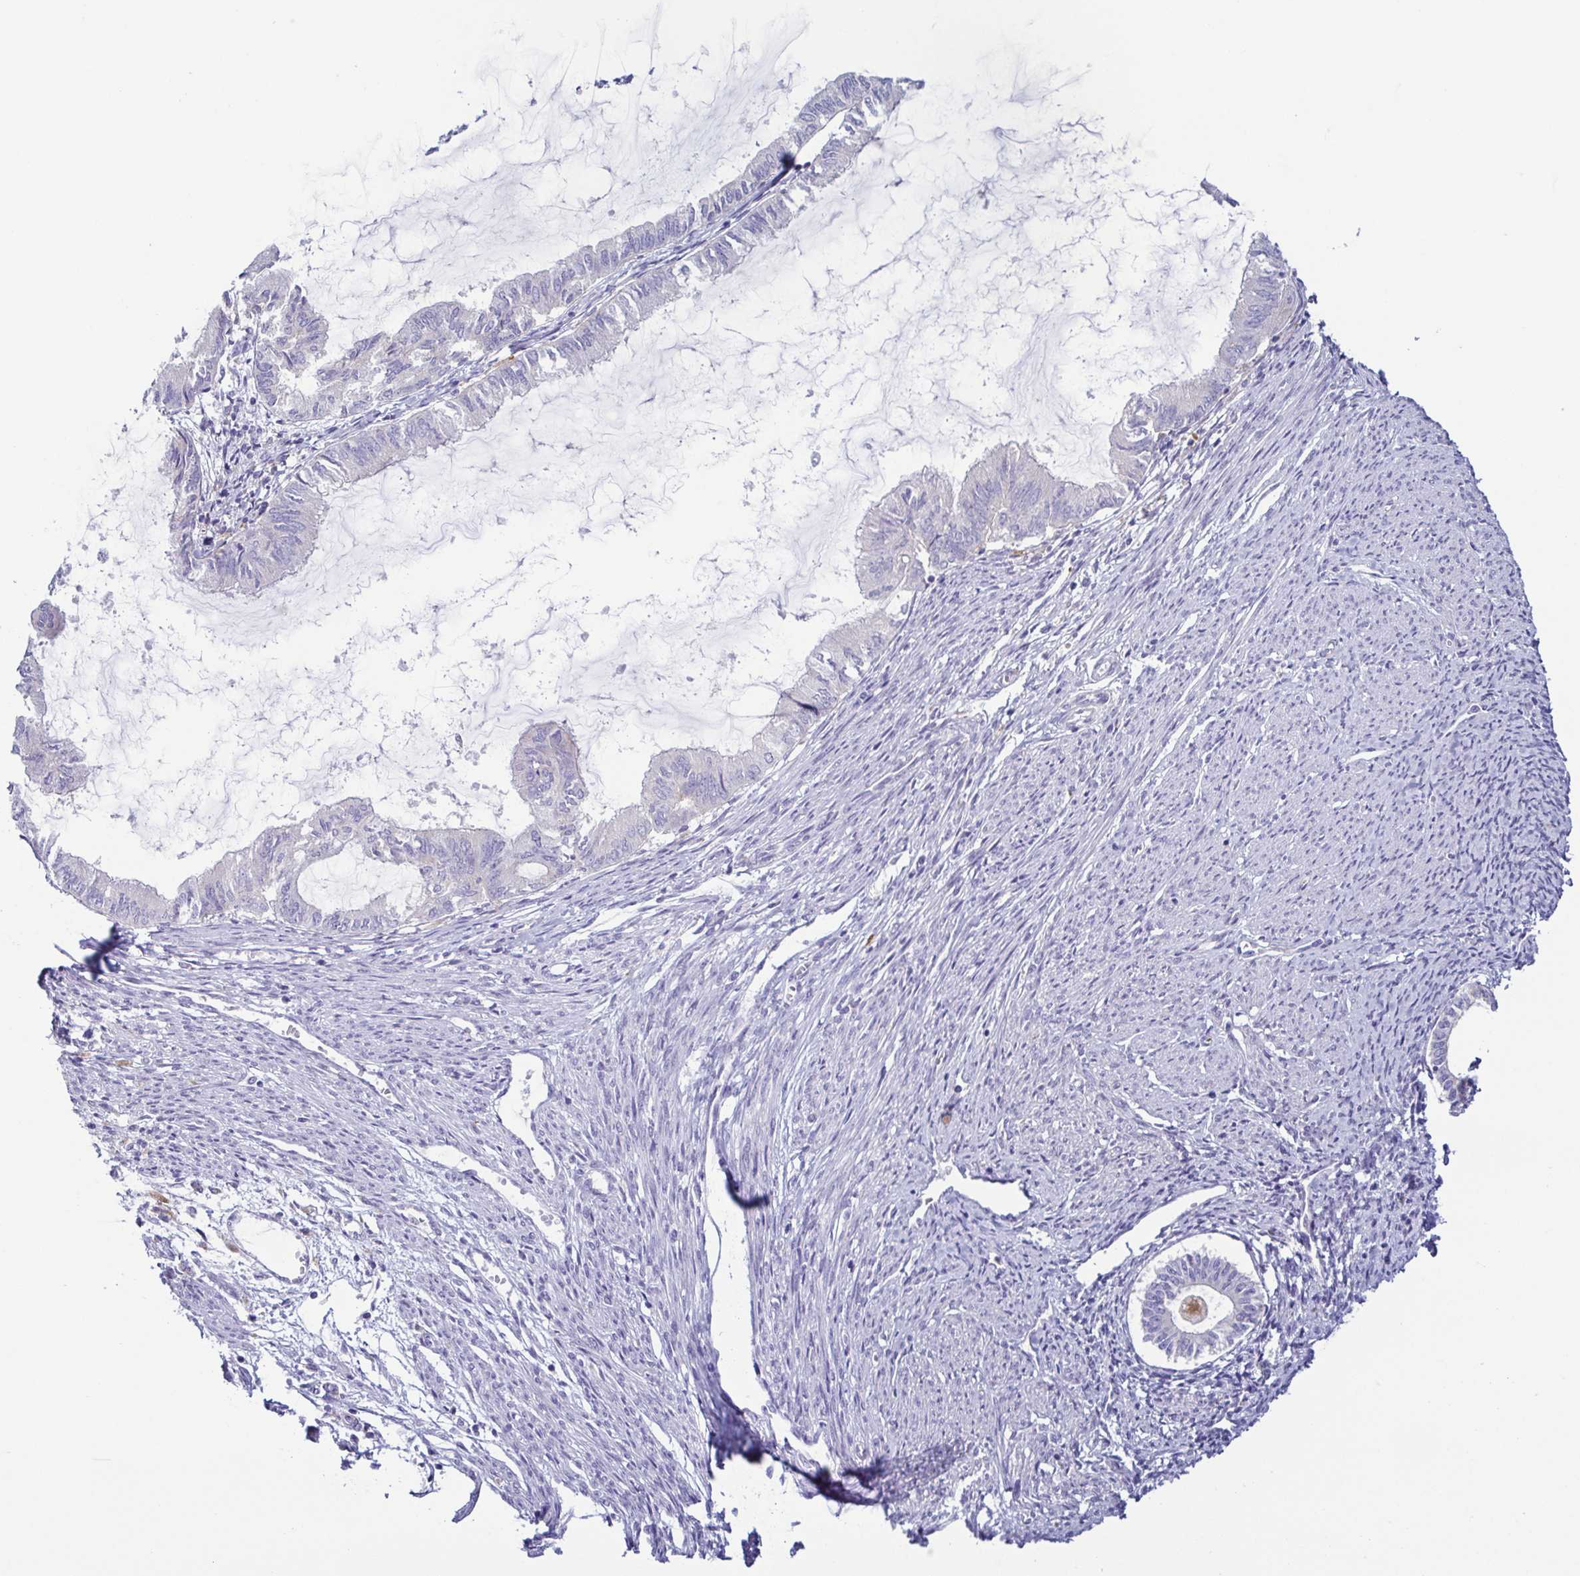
{"staining": {"intensity": "negative", "quantity": "none", "location": "none"}, "tissue": "endometrial cancer", "cell_type": "Tumor cells", "image_type": "cancer", "snomed": [{"axis": "morphology", "description": "Adenocarcinoma, NOS"}, {"axis": "topography", "description": "Endometrium"}], "caption": "Human endometrial adenocarcinoma stained for a protein using immunohistochemistry (IHC) shows no positivity in tumor cells.", "gene": "ATP6V1G2", "patient": {"sex": "female", "age": 86}}